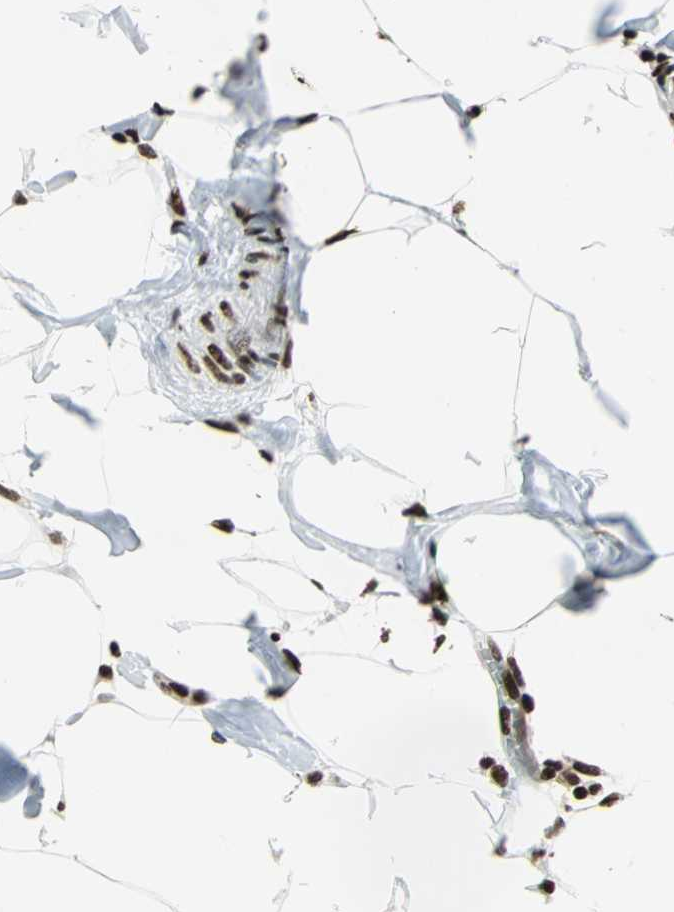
{"staining": {"intensity": "strong", "quantity": ">75%", "location": "nuclear"}, "tissue": "breast cancer", "cell_type": "Tumor cells", "image_type": "cancer", "snomed": [{"axis": "morphology", "description": "Normal tissue, NOS"}, {"axis": "morphology", "description": "Duct carcinoma"}, {"axis": "topography", "description": "Breast"}], "caption": "Breast cancer (invasive ductal carcinoma) stained with a brown dye shows strong nuclear positive expression in about >75% of tumor cells.", "gene": "HMGB1", "patient": {"sex": "female", "age": 50}}